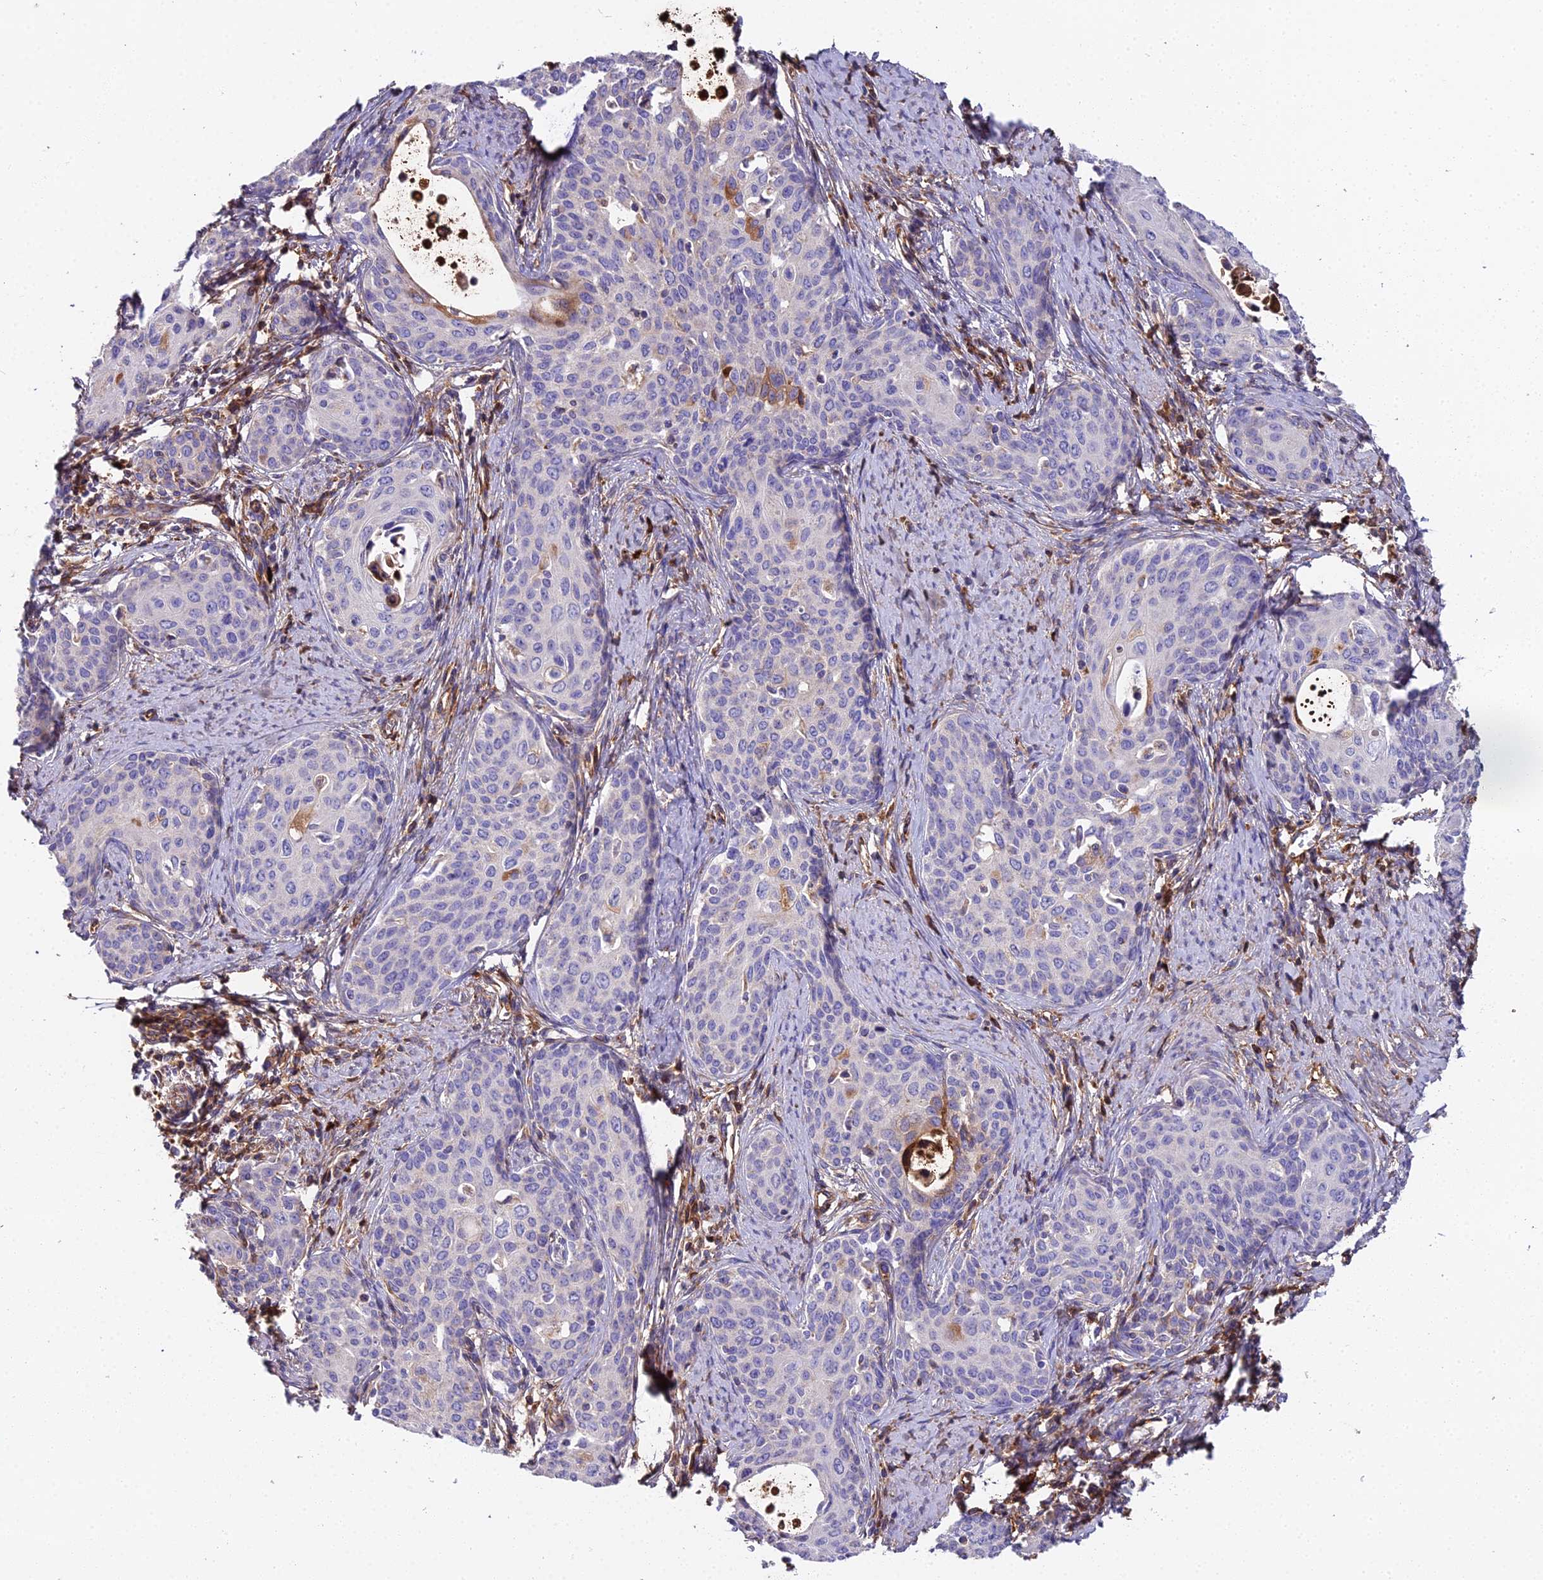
{"staining": {"intensity": "negative", "quantity": "none", "location": "none"}, "tissue": "cervical cancer", "cell_type": "Tumor cells", "image_type": "cancer", "snomed": [{"axis": "morphology", "description": "Squamous cell carcinoma, NOS"}, {"axis": "topography", "description": "Cervix"}], "caption": "The immunohistochemistry photomicrograph has no significant staining in tumor cells of cervical cancer (squamous cell carcinoma) tissue.", "gene": "BEX4", "patient": {"sex": "female", "age": 52}}